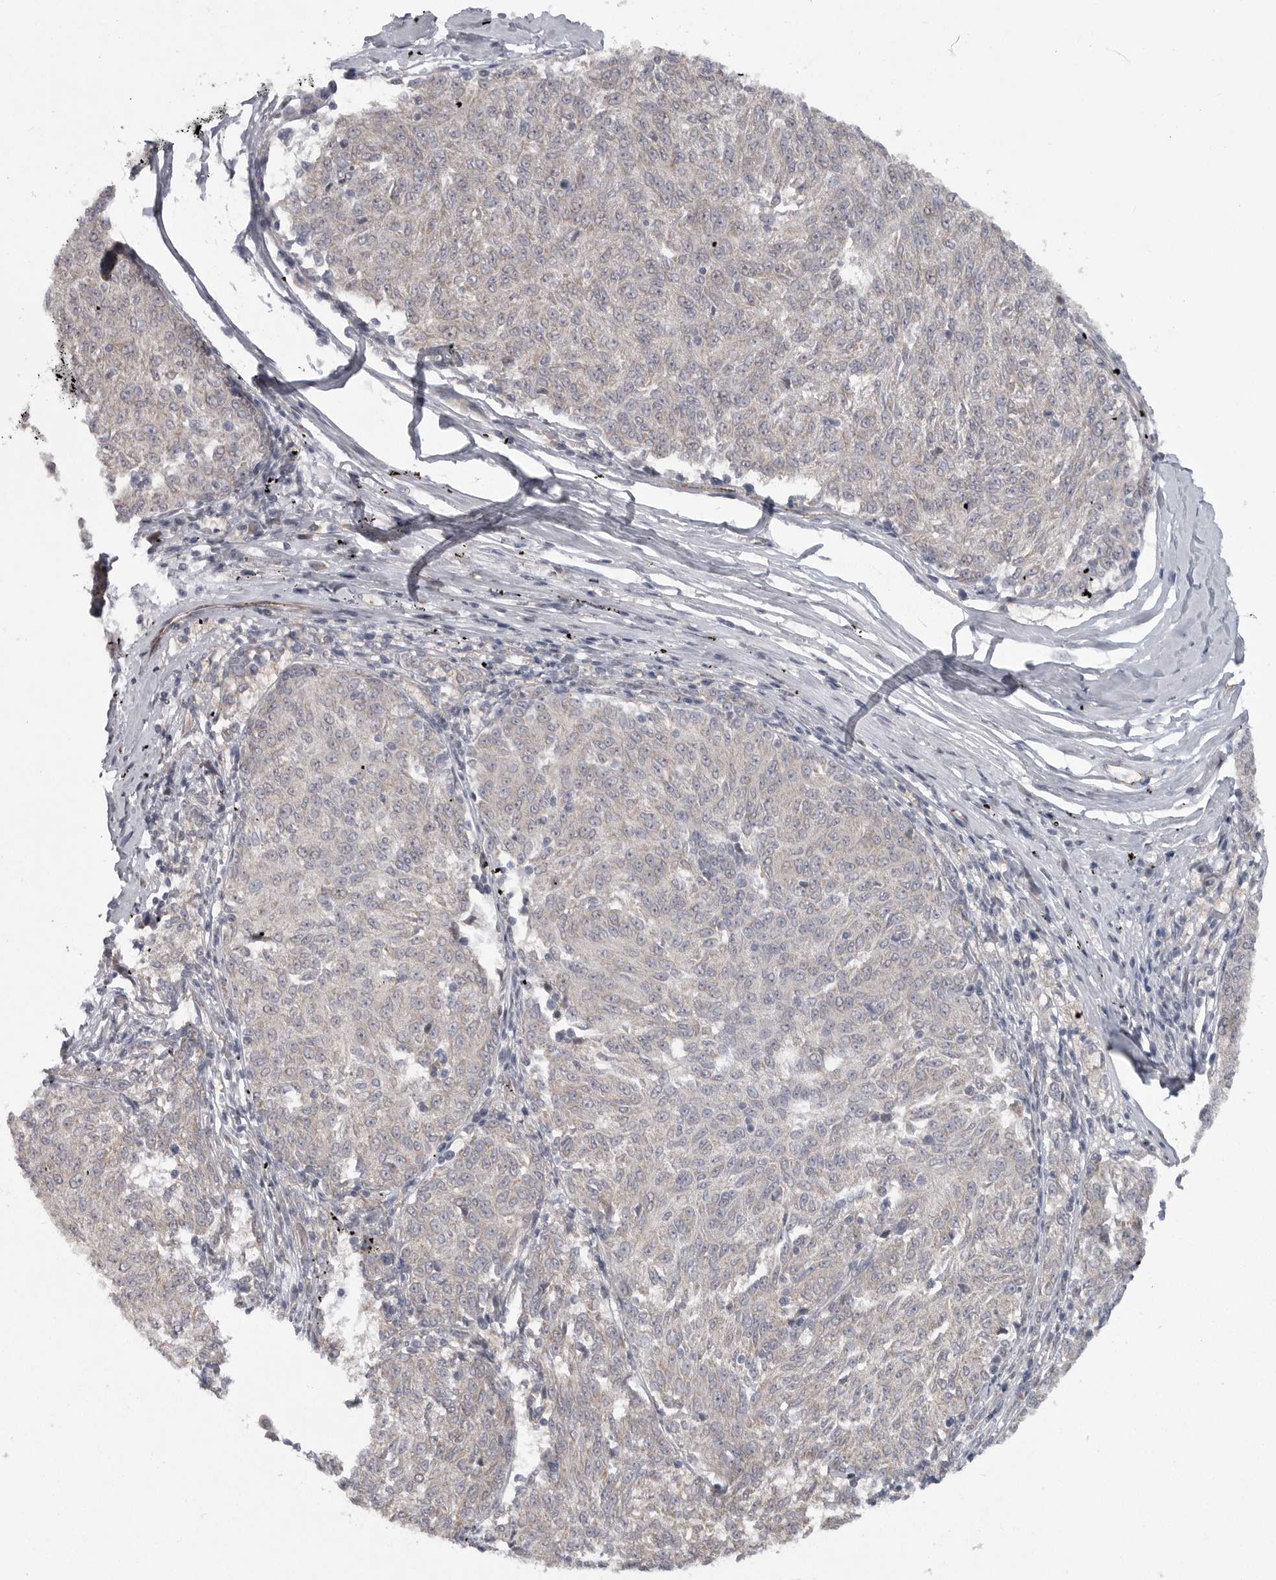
{"staining": {"intensity": "negative", "quantity": "none", "location": "none"}, "tissue": "melanoma", "cell_type": "Tumor cells", "image_type": "cancer", "snomed": [{"axis": "morphology", "description": "Malignant melanoma, NOS"}, {"axis": "topography", "description": "Skin"}], "caption": "A high-resolution histopathology image shows immunohistochemistry (IHC) staining of melanoma, which demonstrates no significant positivity in tumor cells.", "gene": "PPP1R9A", "patient": {"sex": "female", "age": 72}}